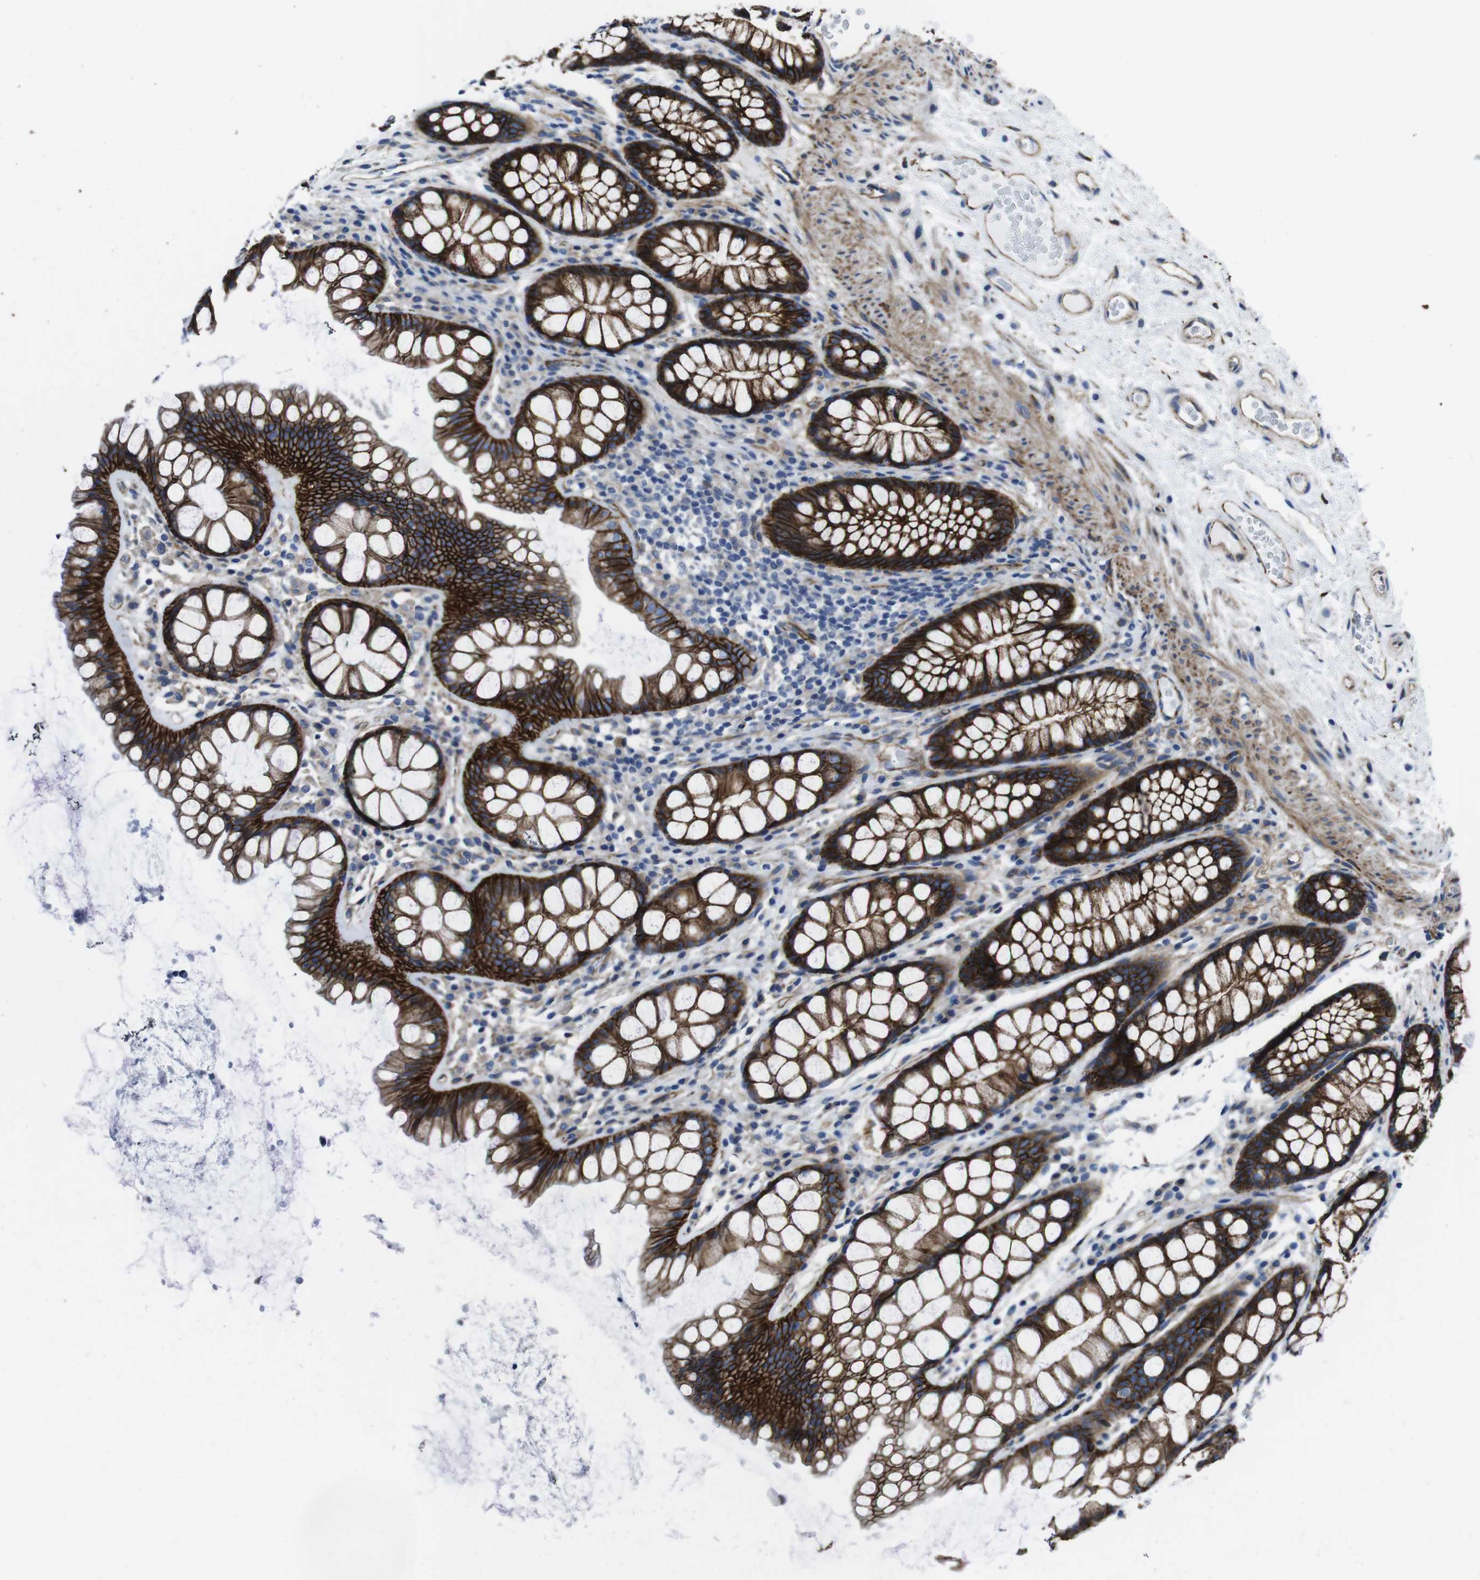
{"staining": {"intensity": "weak", "quantity": ">75%", "location": "cytoplasmic/membranous"}, "tissue": "colon", "cell_type": "Endothelial cells", "image_type": "normal", "snomed": [{"axis": "morphology", "description": "Normal tissue, NOS"}, {"axis": "topography", "description": "Colon"}], "caption": "Immunohistochemistry (IHC) (DAB (3,3'-diaminobenzidine)) staining of unremarkable colon displays weak cytoplasmic/membranous protein staining in about >75% of endothelial cells.", "gene": "NUMB", "patient": {"sex": "female", "age": 55}}